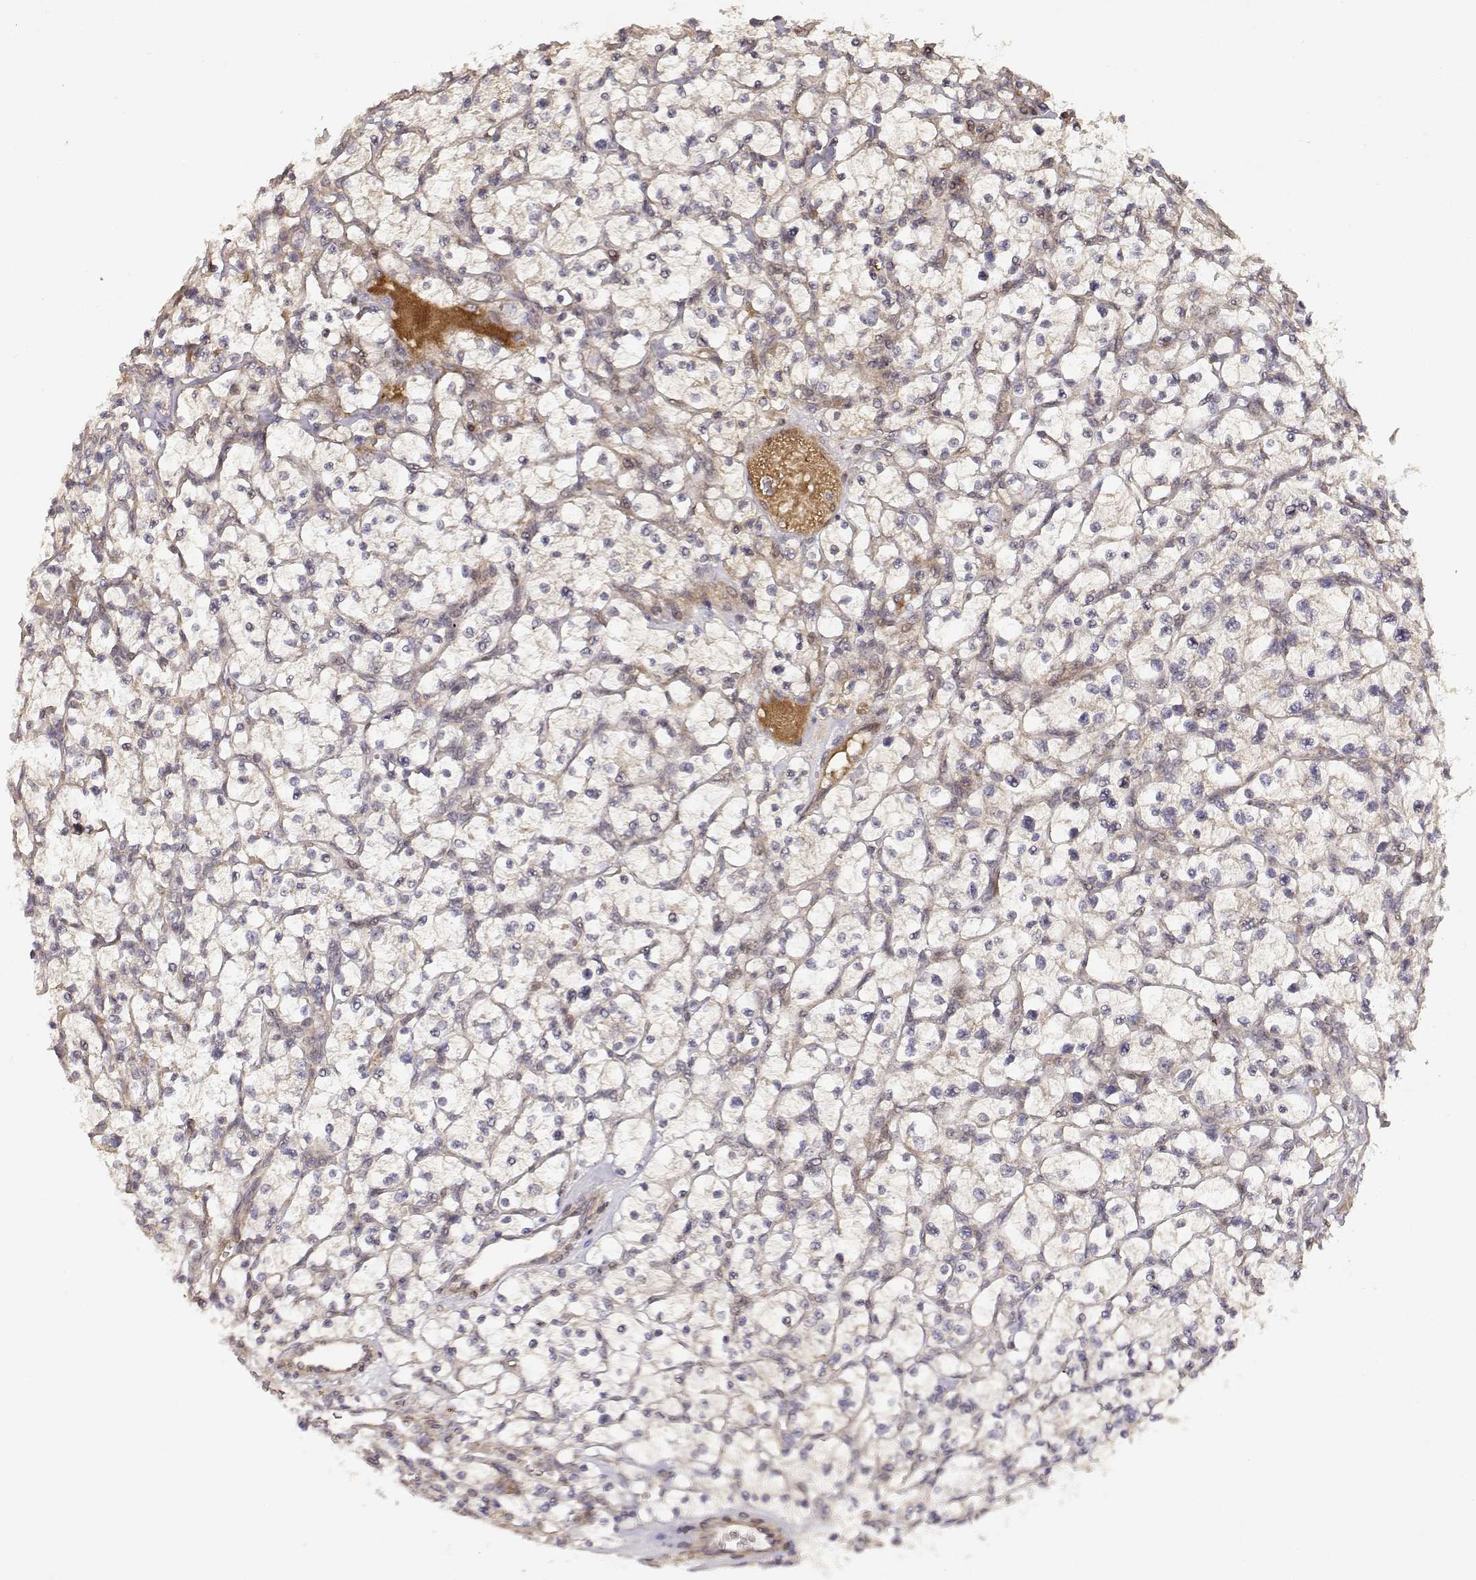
{"staining": {"intensity": "weak", "quantity": "25%-75%", "location": "cytoplasmic/membranous"}, "tissue": "renal cancer", "cell_type": "Tumor cells", "image_type": "cancer", "snomed": [{"axis": "morphology", "description": "Adenocarcinoma, NOS"}, {"axis": "topography", "description": "Kidney"}], "caption": "IHC staining of renal cancer (adenocarcinoma), which demonstrates low levels of weak cytoplasmic/membranous positivity in about 25%-75% of tumor cells indicating weak cytoplasmic/membranous protein positivity. The staining was performed using DAB (brown) for protein detection and nuclei were counterstained in hematoxylin (blue).", "gene": "PICK1", "patient": {"sex": "female", "age": 64}}